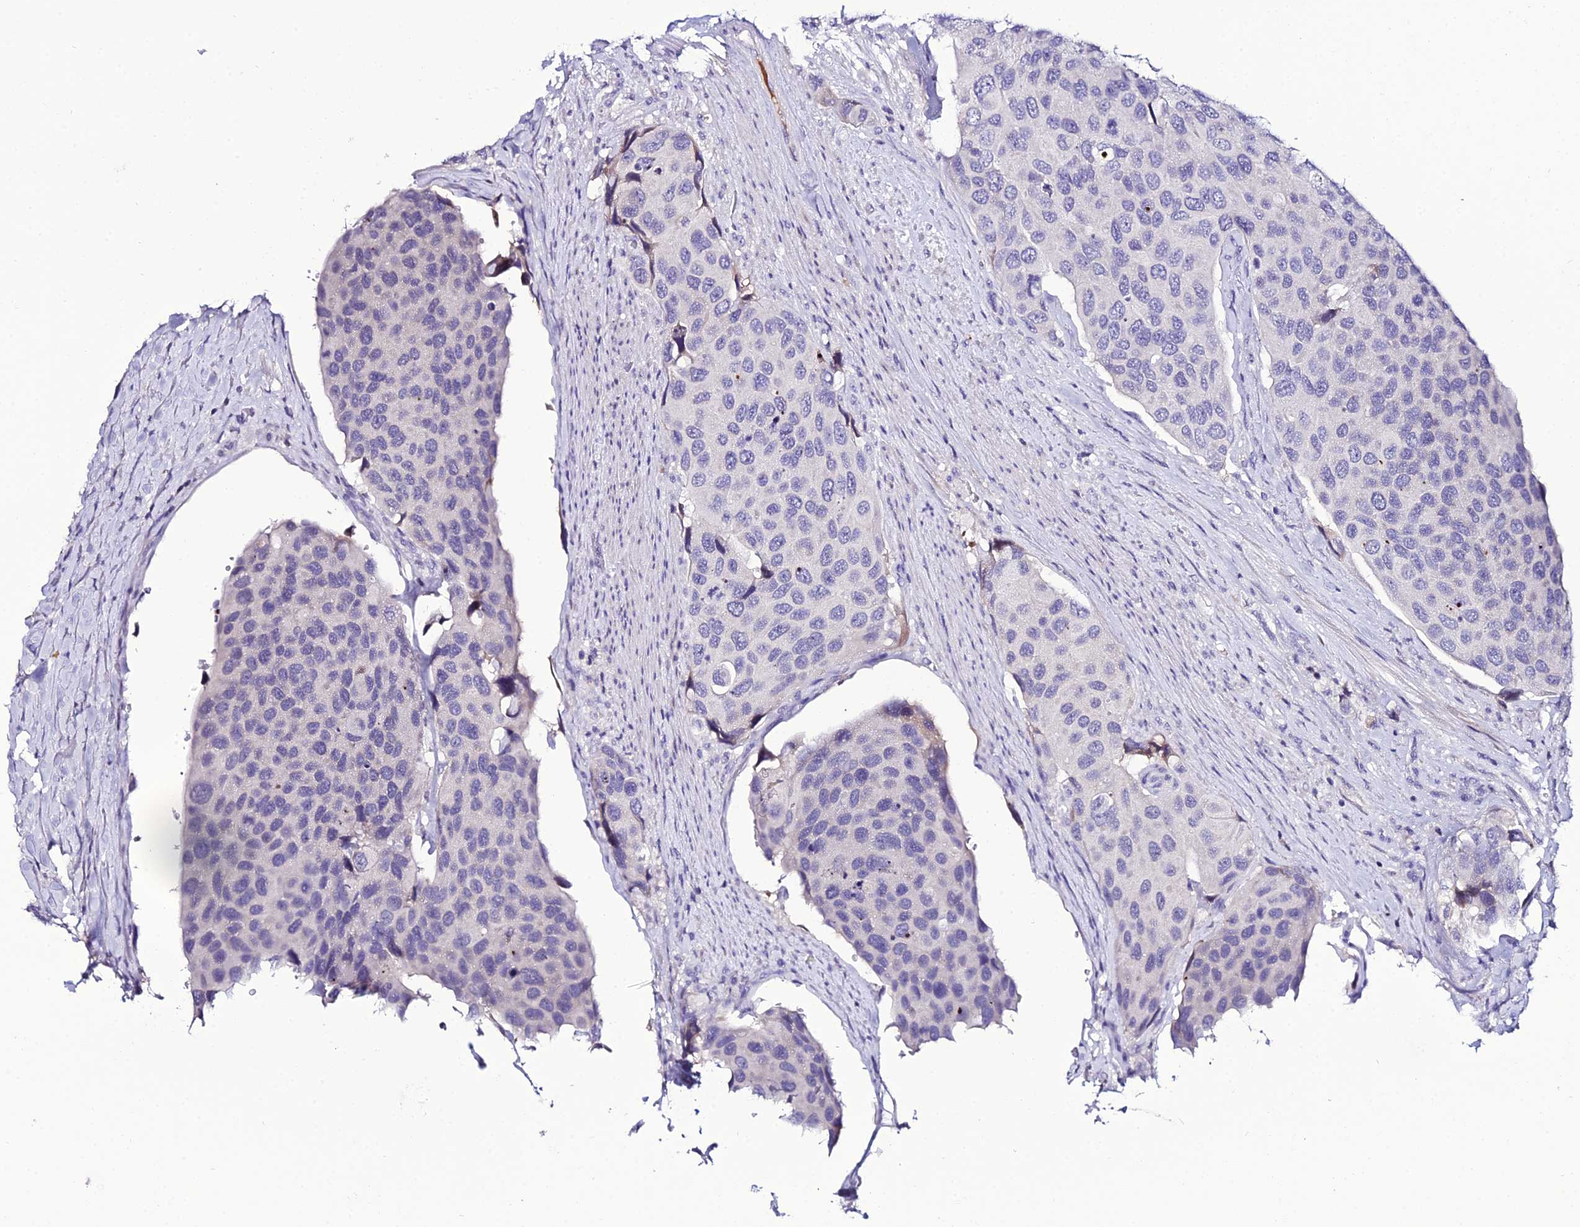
{"staining": {"intensity": "negative", "quantity": "none", "location": "none"}, "tissue": "urothelial cancer", "cell_type": "Tumor cells", "image_type": "cancer", "snomed": [{"axis": "morphology", "description": "Urothelial carcinoma, High grade"}, {"axis": "topography", "description": "Urinary bladder"}], "caption": "Histopathology image shows no protein expression in tumor cells of high-grade urothelial carcinoma tissue.", "gene": "DEFB132", "patient": {"sex": "male", "age": 74}}